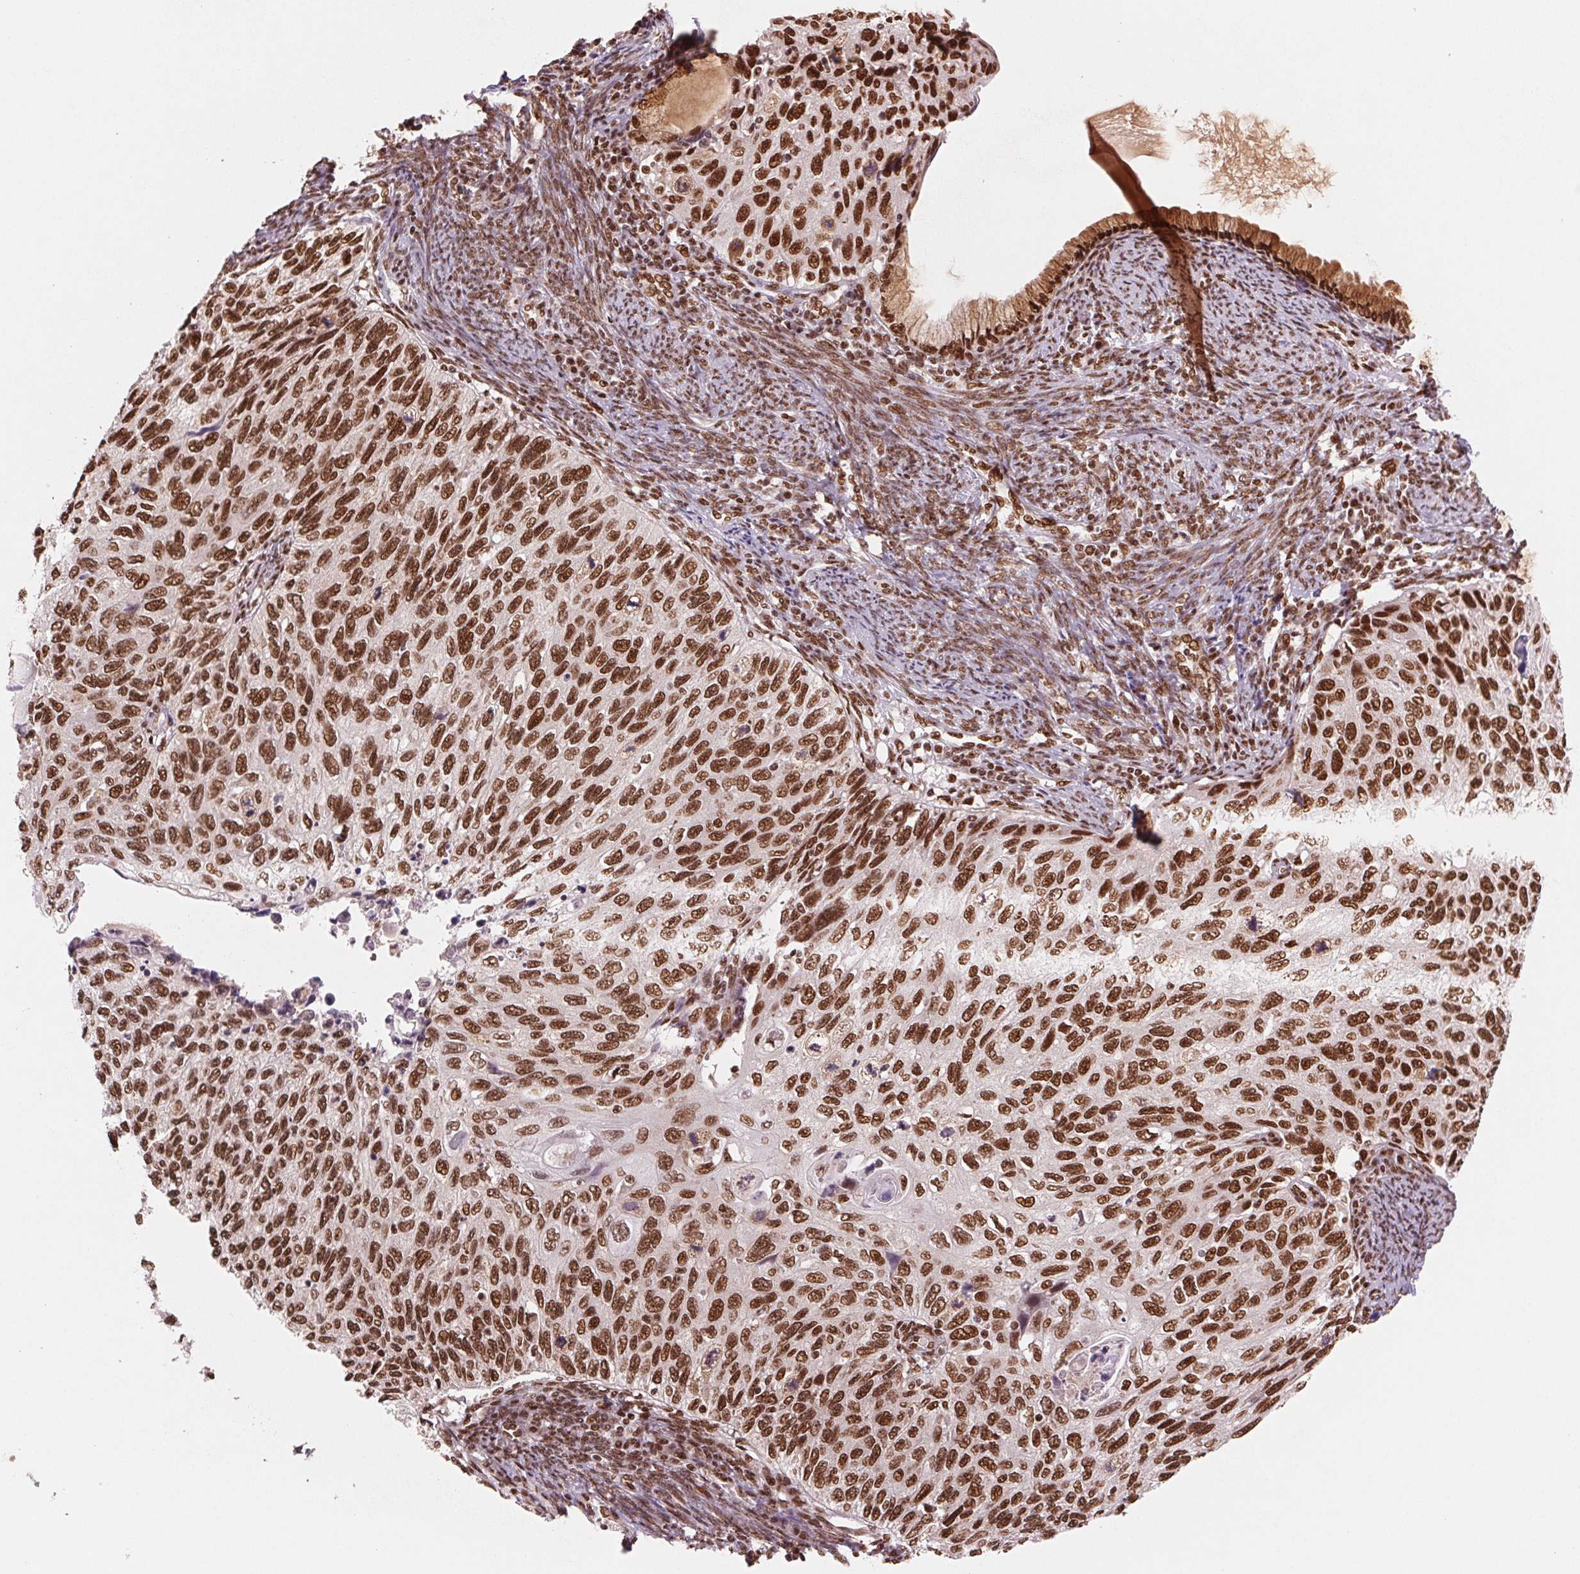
{"staining": {"intensity": "strong", "quantity": ">75%", "location": "nuclear"}, "tissue": "cervical cancer", "cell_type": "Tumor cells", "image_type": "cancer", "snomed": [{"axis": "morphology", "description": "Squamous cell carcinoma, NOS"}, {"axis": "topography", "description": "Cervix"}], "caption": "Protein staining displays strong nuclear staining in about >75% of tumor cells in cervical cancer (squamous cell carcinoma). The staining was performed using DAB to visualize the protein expression in brown, while the nuclei were stained in blue with hematoxylin (Magnification: 20x).", "gene": "TTLL9", "patient": {"sex": "female", "age": 70}}